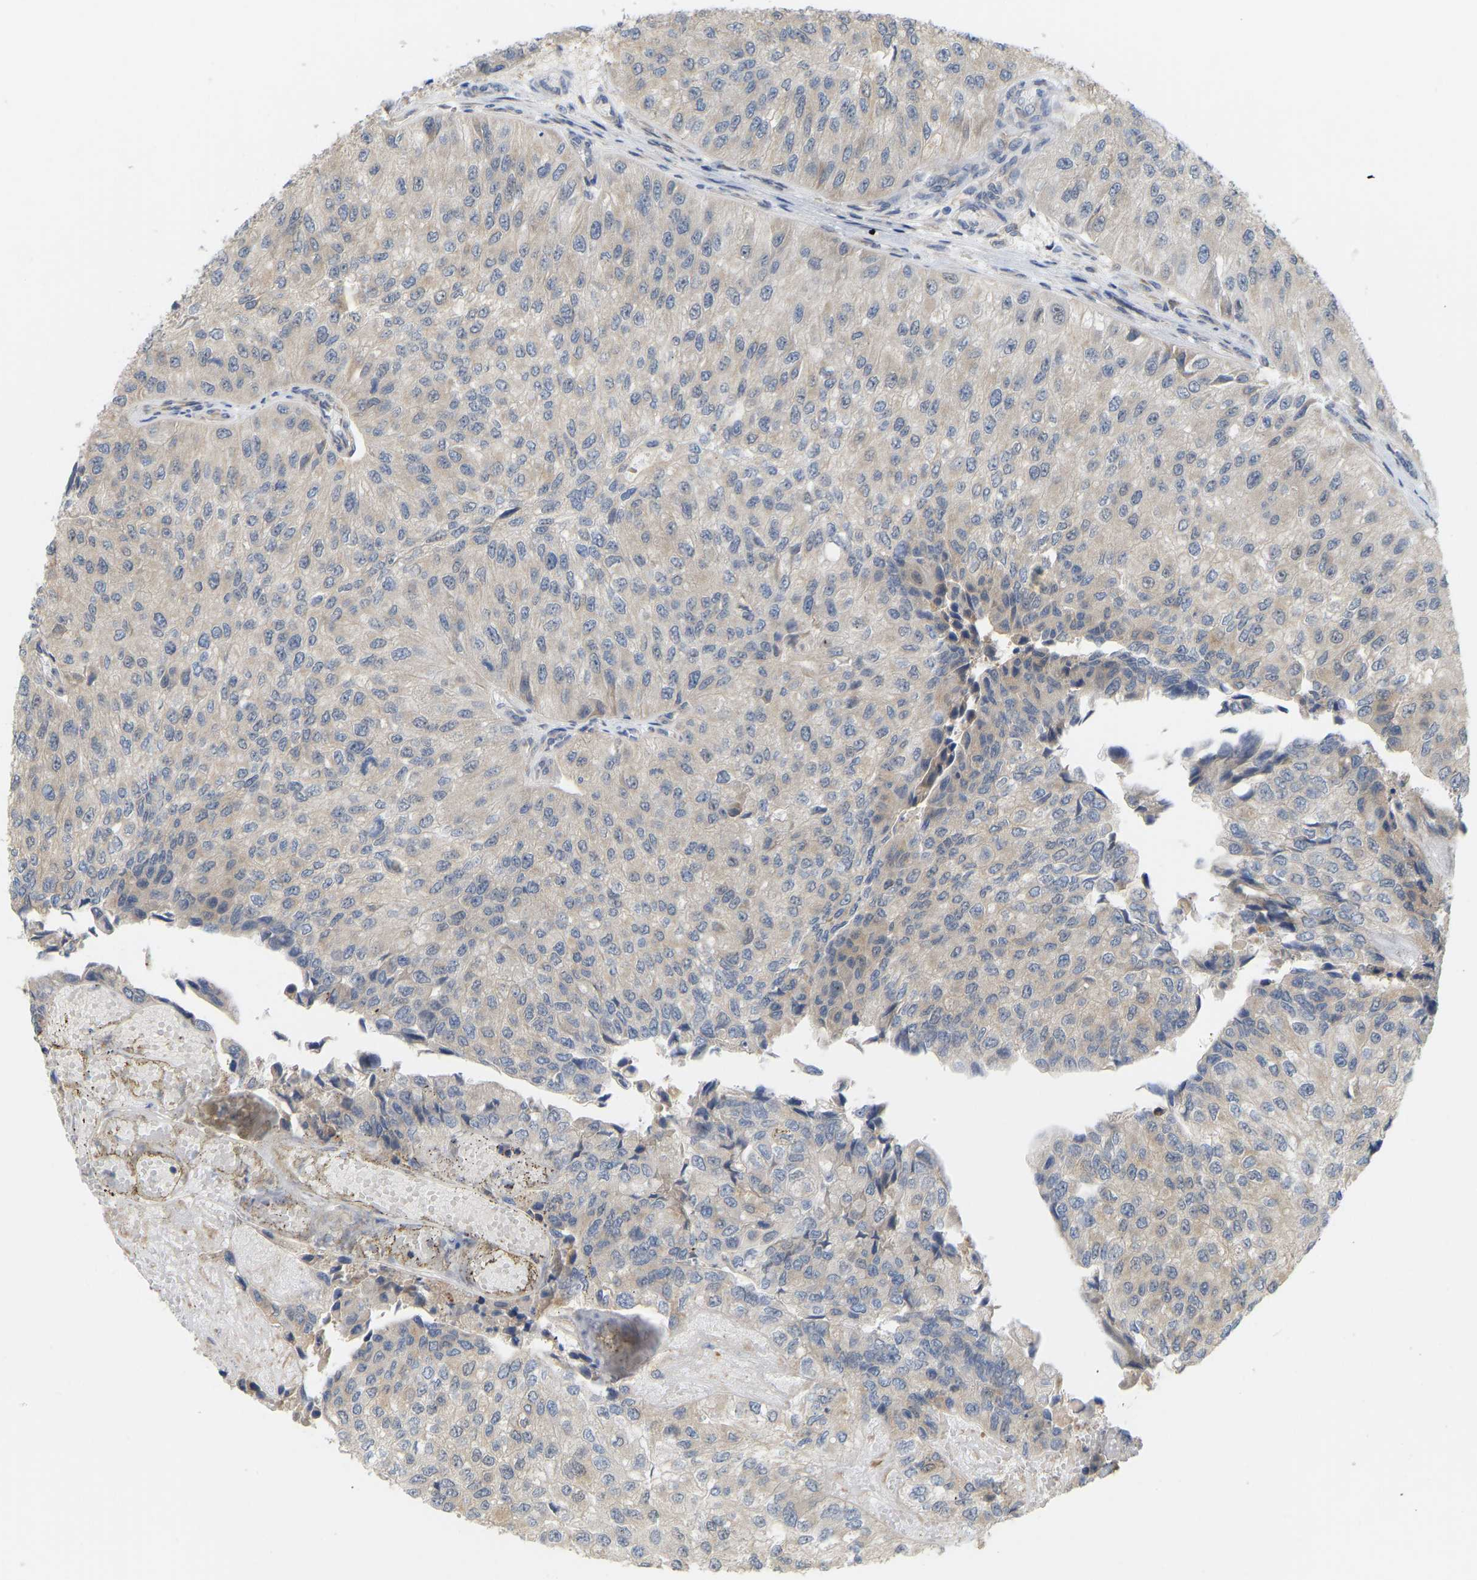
{"staining": {"intensity": "weak", "quantity": "<25%", "location": "cytoplasmic/membranous"}, "tissue": "urothelial cancer", "cell_type": "Tumor cells", "image_type": "cancer", "snomed": [{"axis": "morphology", "description": "Urothelial carcinoma, High grade"}, {"axis": "topography", "description": "Kidney"}, {"axis": "topography", "description": "Urinary bladder"}], "caption": "An image of urothelial carcinoma (high-grade) stained for a protein reveals no brown staining in tumor cells.", "gene": "BEND3", "patient": {"sex": "male", "age": 77}}